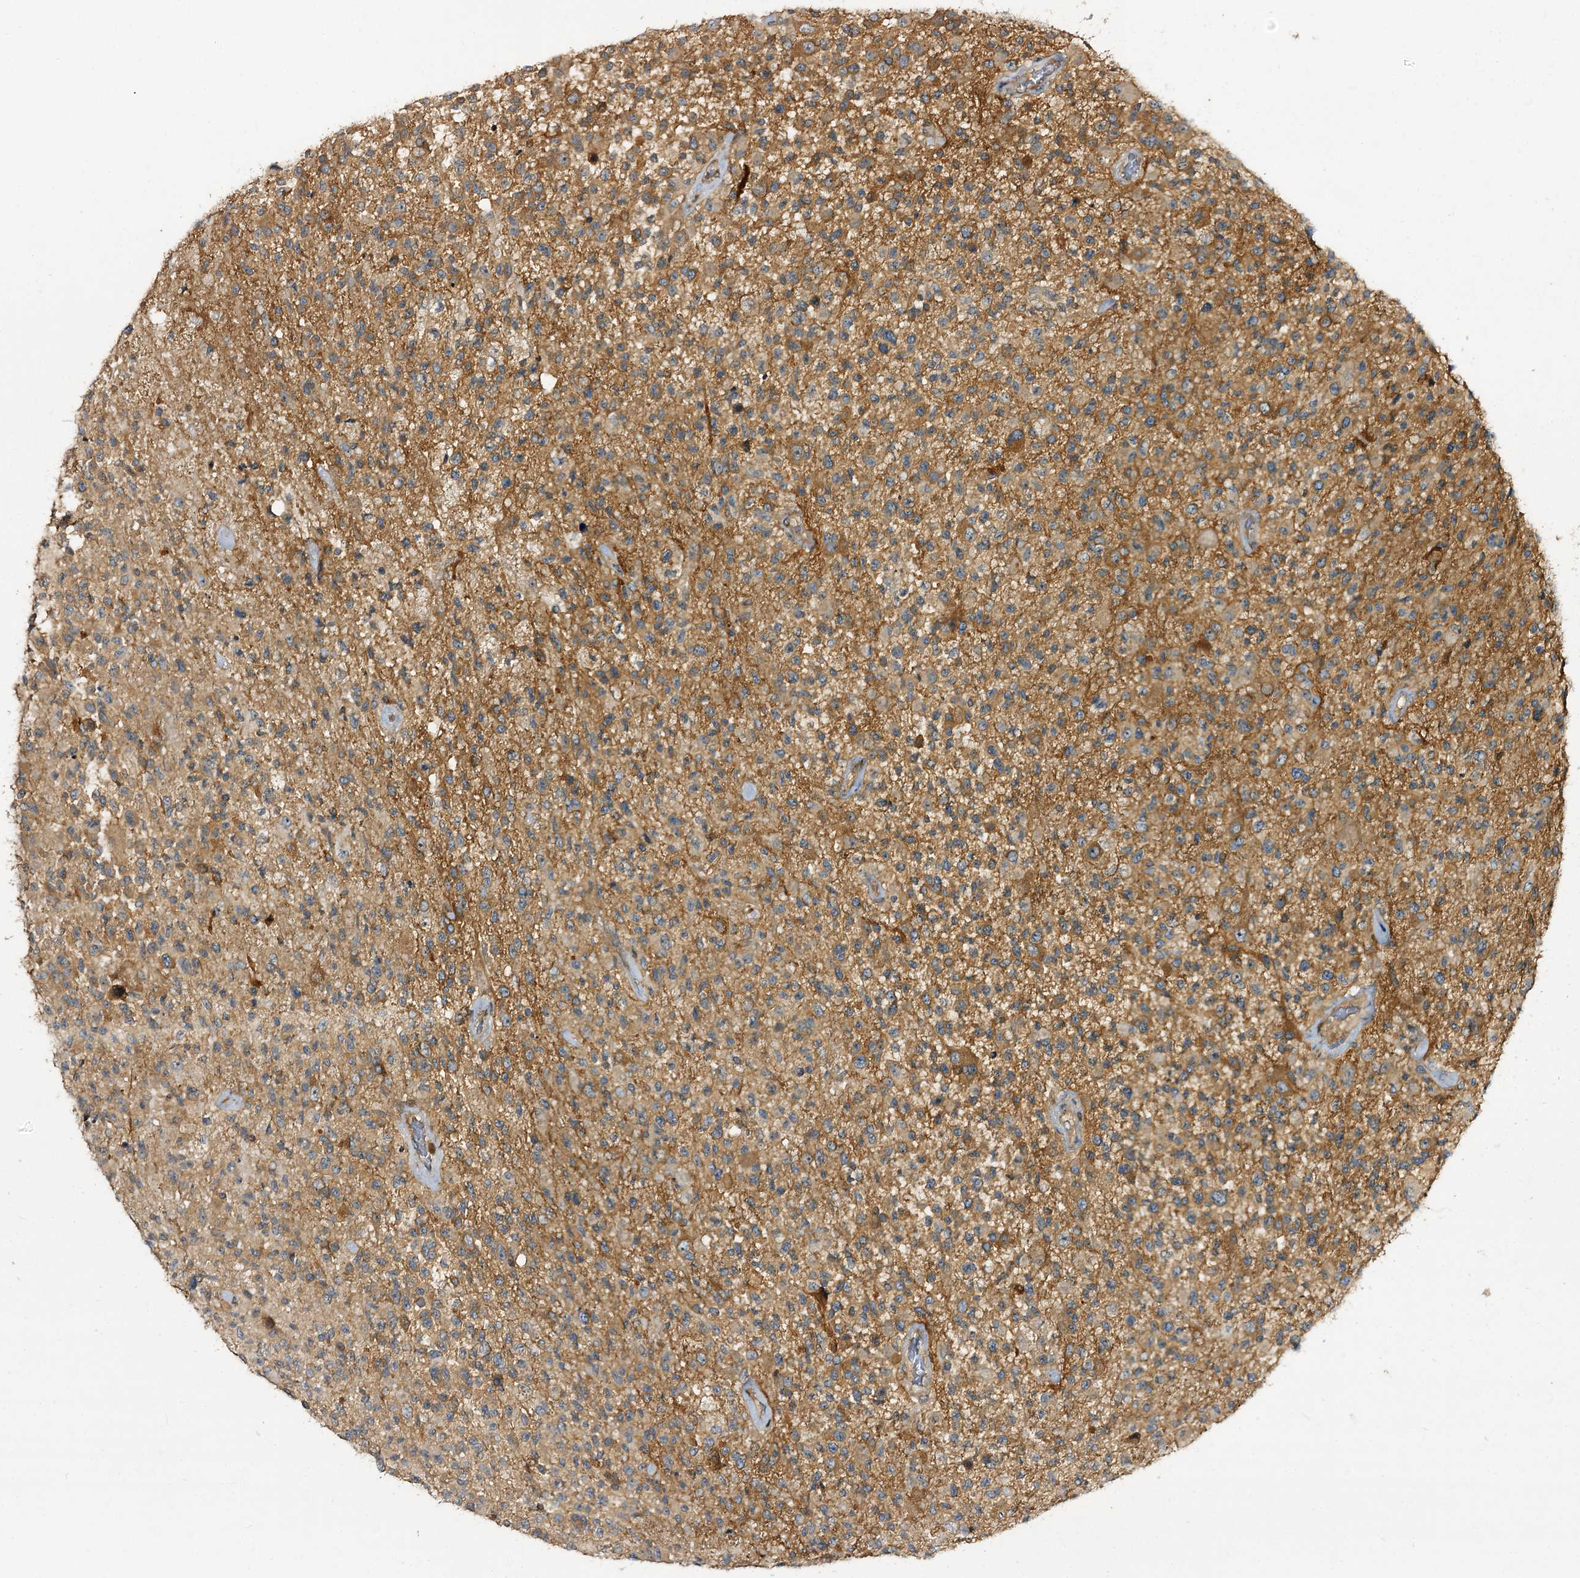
{"staining": {"intensity": "moderate", "quantity": "<25%", "location": "cytoplasmic/membranous"}, "tissue": "glioma", "cell_type": "Tumor cells", "image_type": "cancer", "snomed": [{"axis": "morphology", "description": "Glioma, malignant, High grade"}, {"axis": "morphology", "description": "Glioblastoma, NOS"}, {"axis": "topography", "description": "Brain"}], "caption": "Moderate cytoplasmic/membranous protein expression is present in about <25% of tumor cells in glioma. The staining is performed using DAB brown chromogen to label protein expression. The nuclei are counter-stained blue using hematoxylin.", "gene": "C11orf80", "patient": {"sex": "male", "age": 60}}